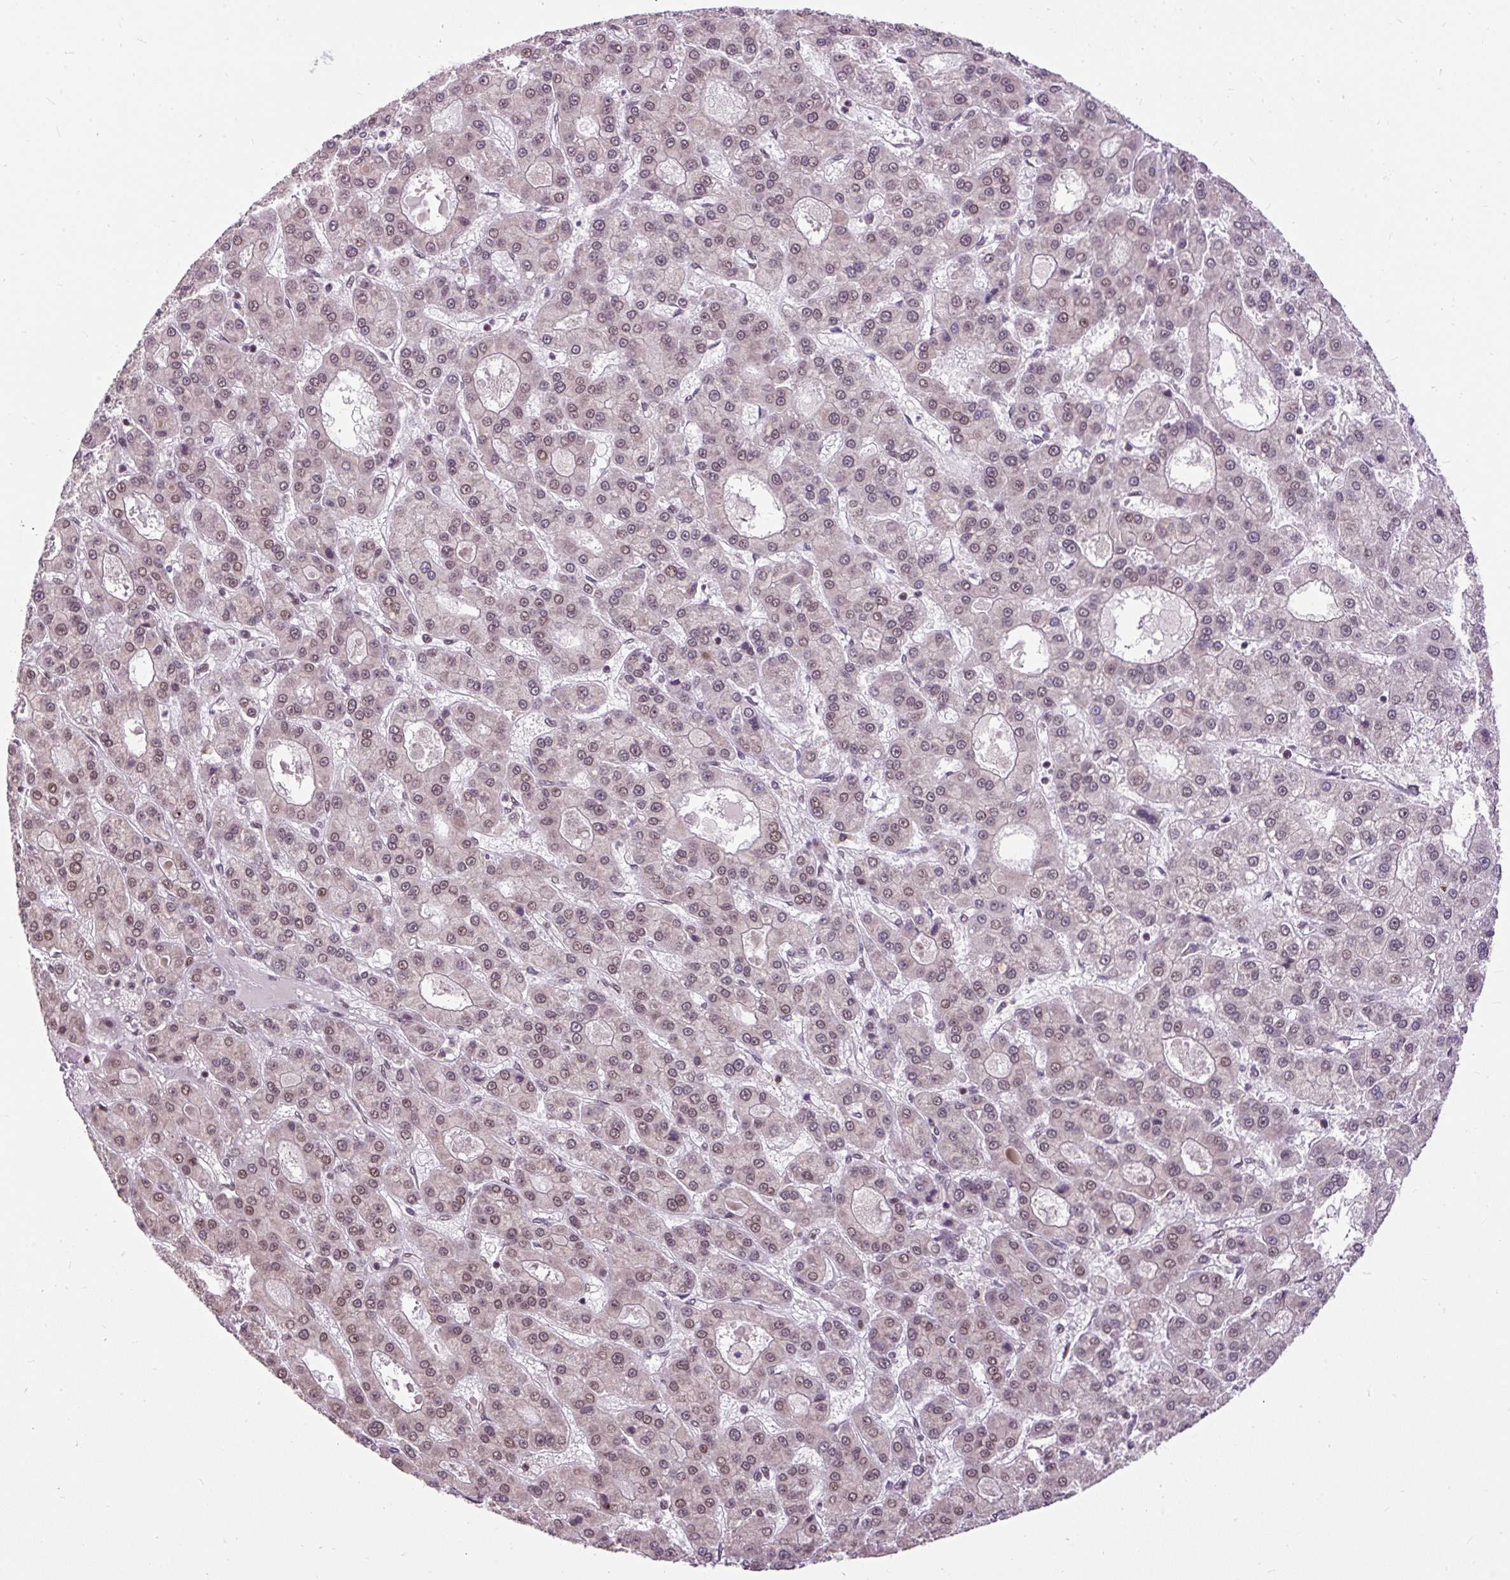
{"staining": {"intensity": "weak", "quantity": ">75%", "location": "nuclear"}, "tissue": "liver cancer", "cell_type": "Tumor cells", "image_type": "cancer", "snomed": [{"axis": "morphology", "description": "Carcinoma, Hepatocellular, NOS"}, {"axis": "topography", "description": "Liver"}], "caption": "Human liver cancer (hepatocellular carcinoma) stained with a protein marker shows weak staining in tumor cells.", "gene": "ZNF672", "patient": {"sex": "male", "age": 70}}